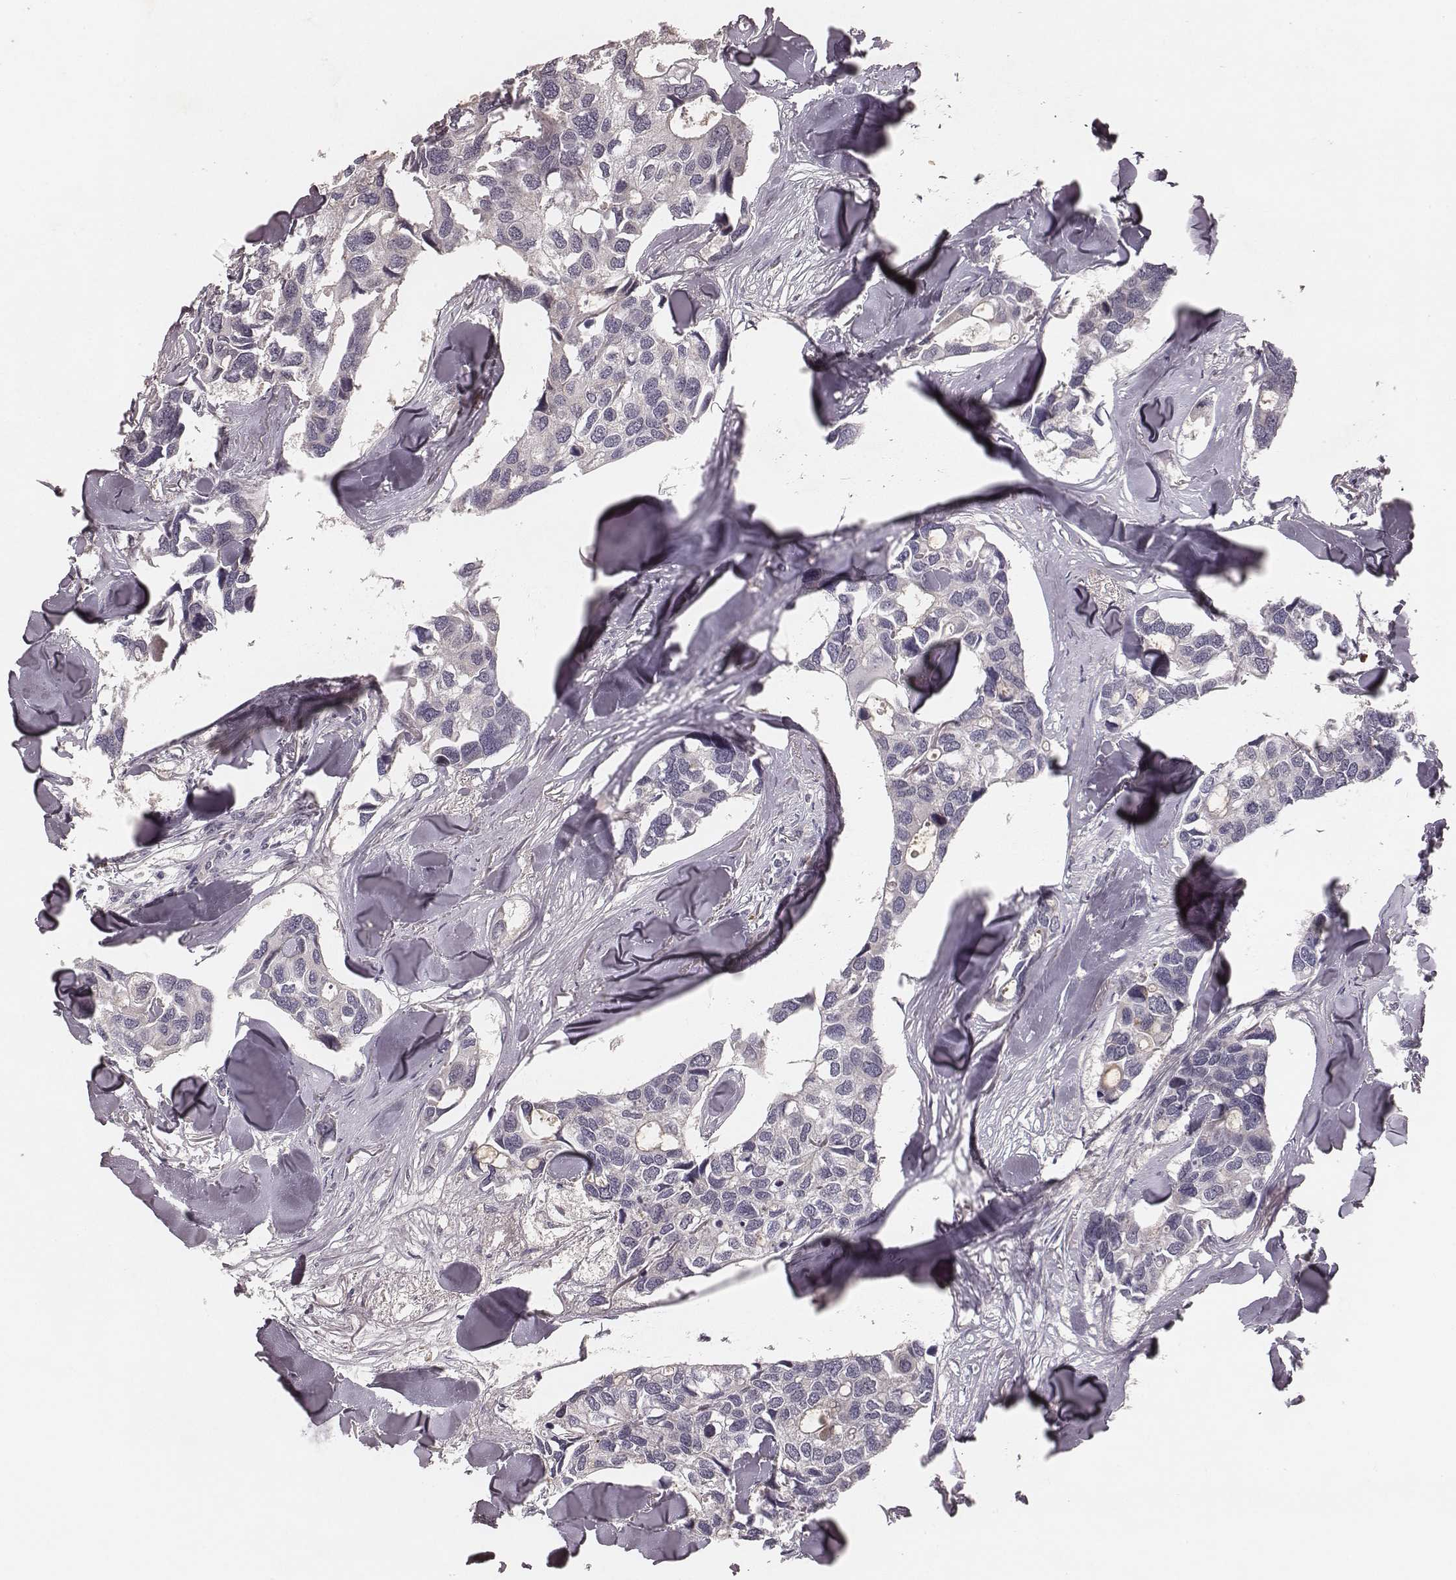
{"staining": {"intensity": "negative", "quantity": "none", "location": "none"}, "tissue": "breast cancer", "cell_type": "Tumor cells", "image_type": "cancer", "snomed": [{"axis": "morphology", "description": "Duct carcinoma"}, {"axis": "topography", "description": "Breast"}], "caption": "DAB immunohistochemical staining of breast cancer displays no significant positivity in tumor cells. (DAB (3,3'-diaminobenzidine) immunohistochemistry with hematoxylin counter stain).", "gene": "P2RX5", "patient": {"sex": "female", "age": 83}}